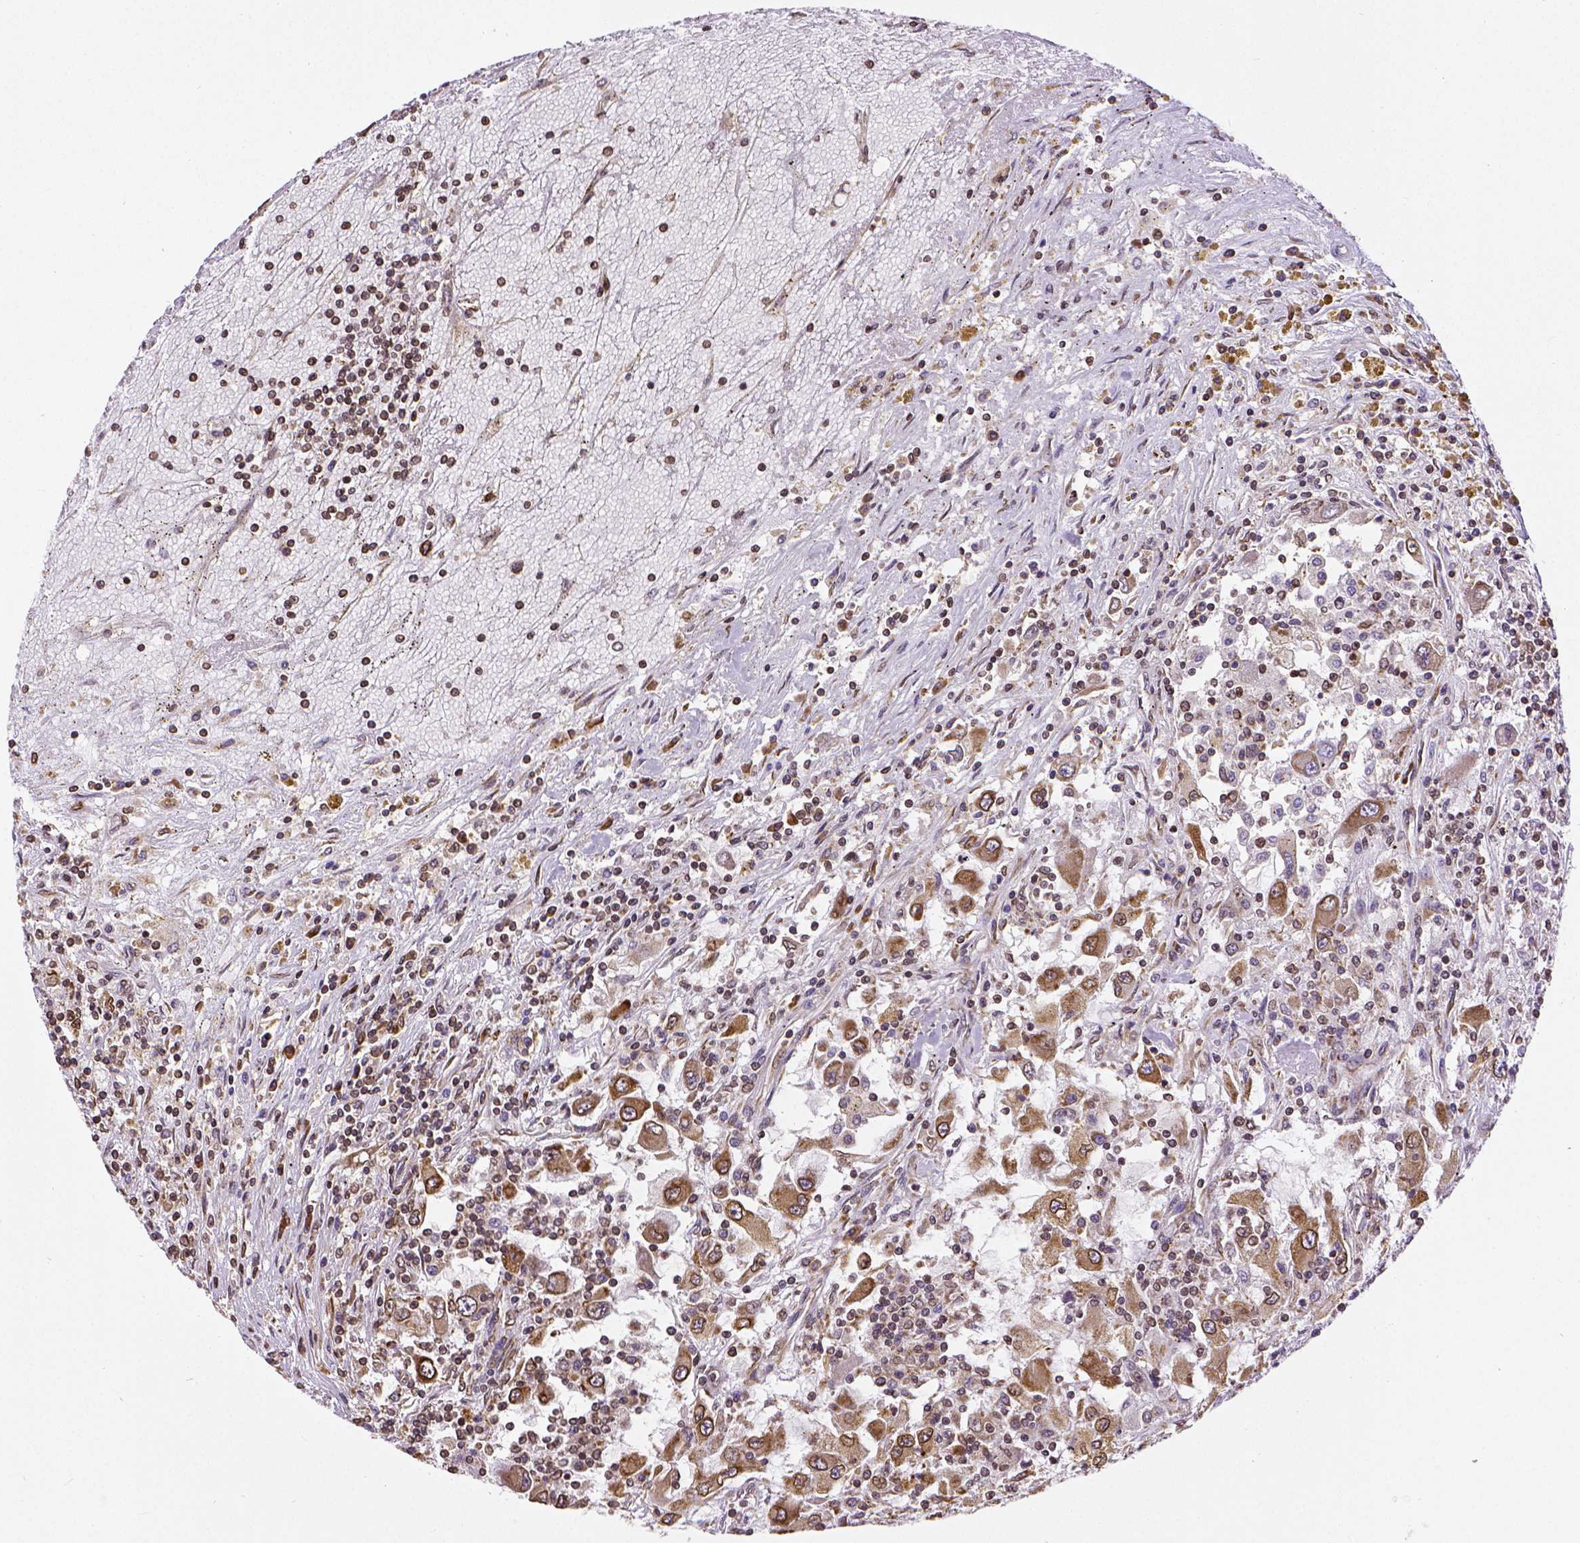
{"staining": {"intensity": "strong", "quantity": ">75%", "location": "cytoplasmic/membranous,nuclear"}, "tissue": "renal cancer", "cell_type": "Tumor cells", "image_type": "cancer", "snomed": [{"axis": "morphology", "description": "Adenocarcinoma, NOS"}, {"axis": "topography", "description": "Kidney"}], "caption": "Renal cancer stained for a protein reveals strong cytoplasmic/membranous and nuclear positivity in tumor cells. The staining is performed using DAB (3,3'-diaminobenzidine) brown chromogen to label protein expression. The nuclei are counter-stained blue using hematoxylin.", "gene": "MTDH", "patient": {"sex": "female", "age": 67}}